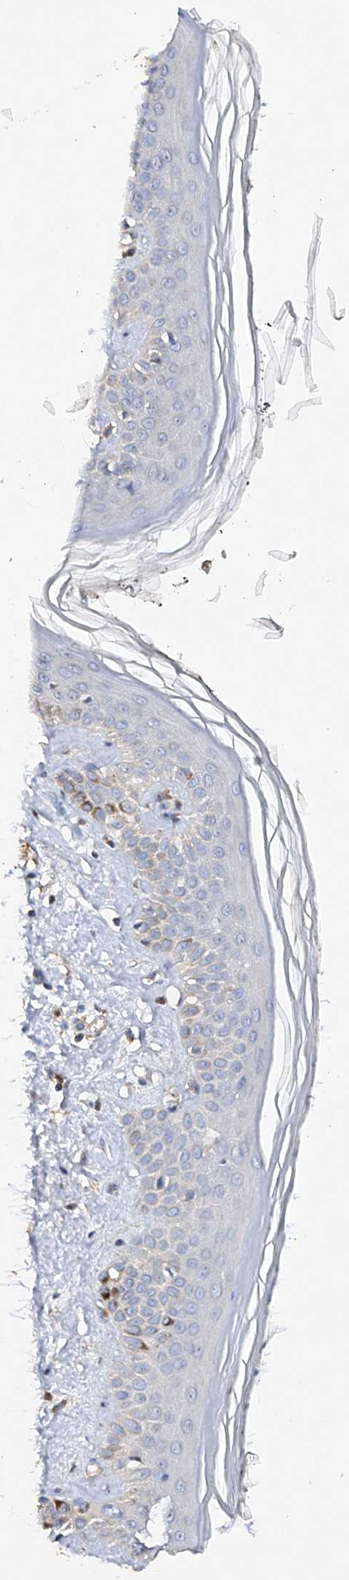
{"staining": {"intensity": "negative", "quantity": "none", "location": "none"}, "tissue": "skin", "cell_type": "Fibroblasts", "image_type": "normal", "snomed": [{"axis": "morphology", "description": "Normal tissue, NOS"}, {"axis": "topography", "description": "Skin"}], "caption": "This is an IHC photomicrograph of benign human skin. There is no positivity in fibroblasts.", "gene": "AMD1", "patient": {"sex": "female", "age": 64}}